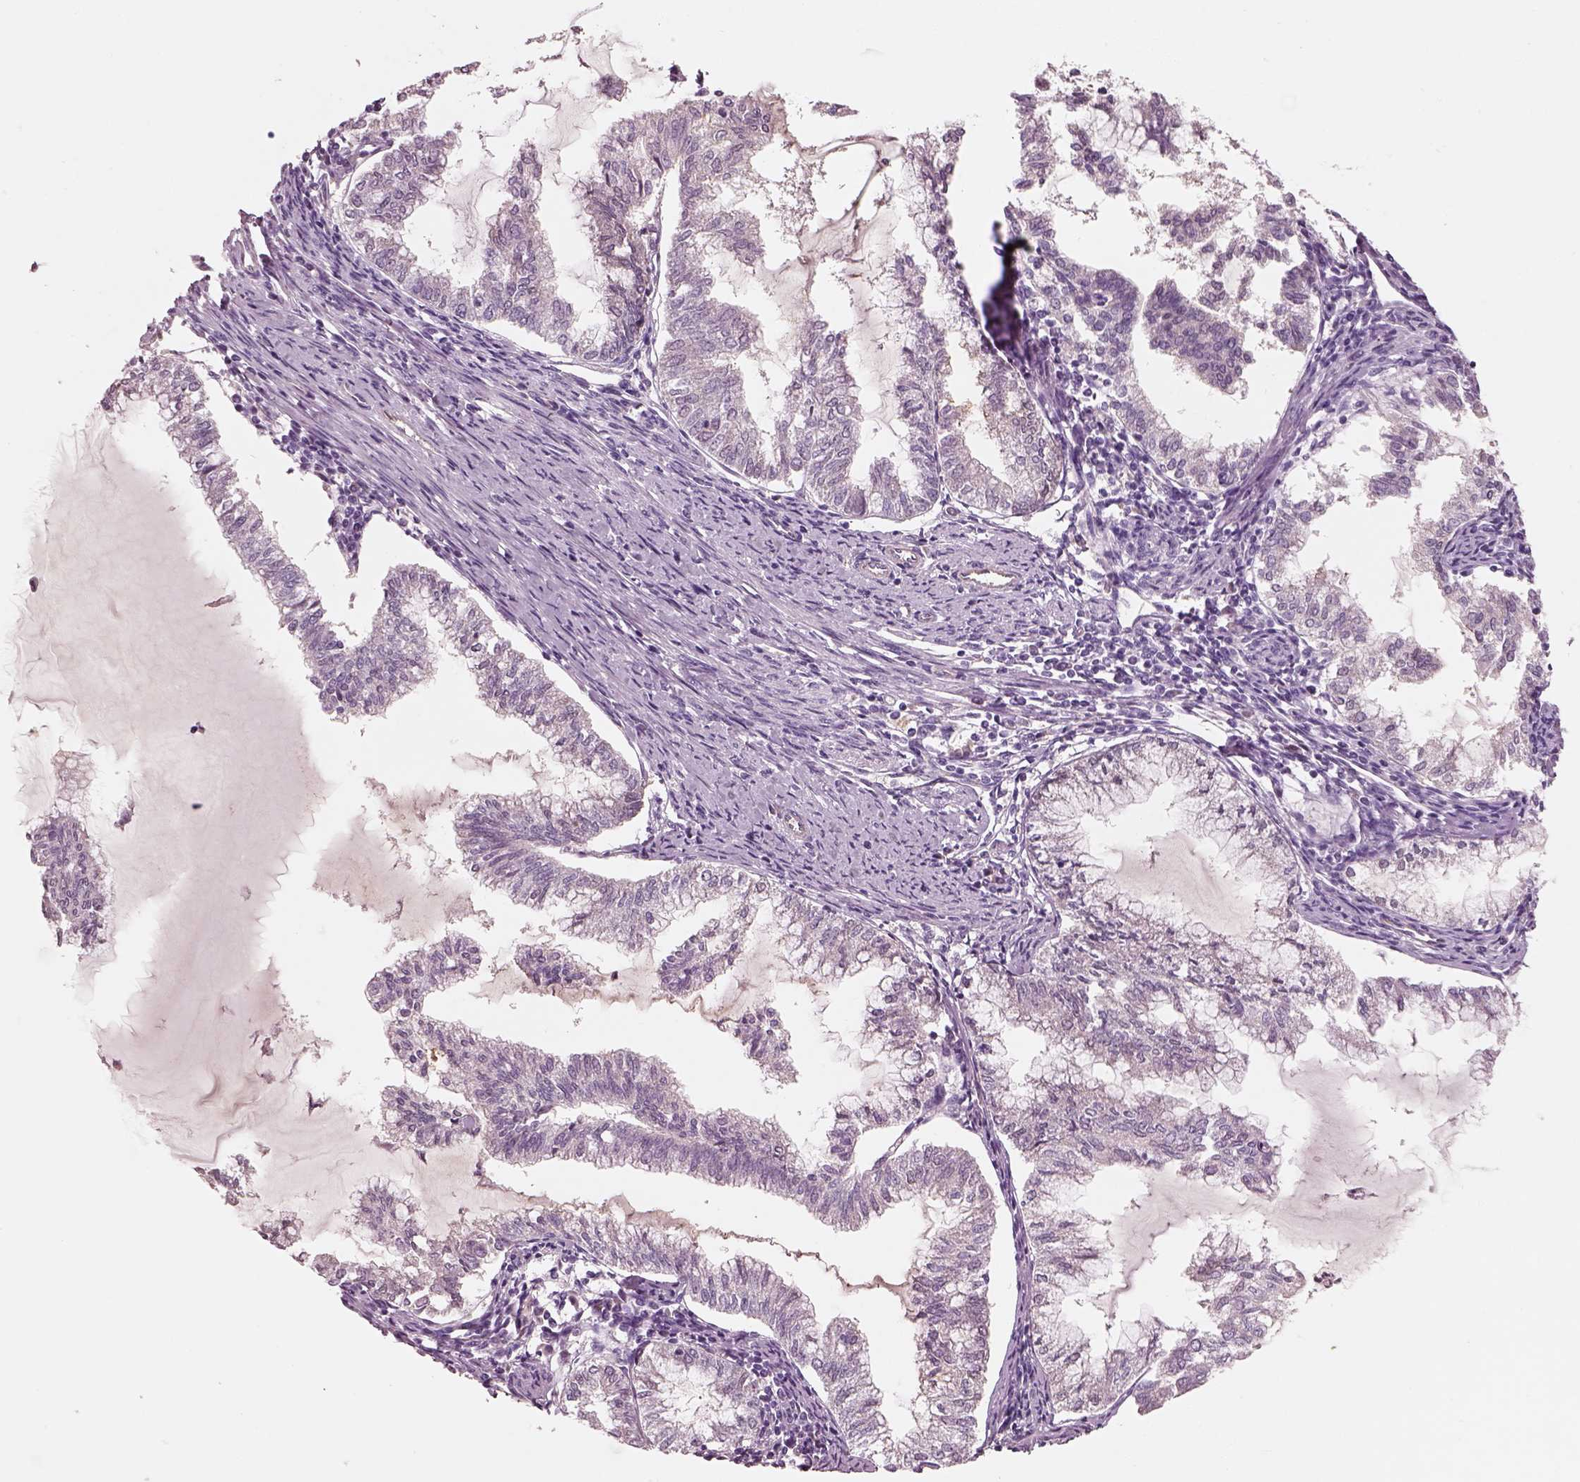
{"staining": {"intensity": "negative", "quantity": "none", "location": "none"}, "tissue": "endometrial cancer", "cell_type": "Tumor cells", "image_type": "cancer", "snomed": [{"axis": "morphology", "description": "Adenocarcinoma, NOS"}, {"axis": "topography", "description": "Endometrium"}], "caption": "Immunohistochemical staining of human endometrial cancer displays no significant positivity in tumor cells.", "gene": "IGLL1", "patient": {"sex": "female", "age": 79}}